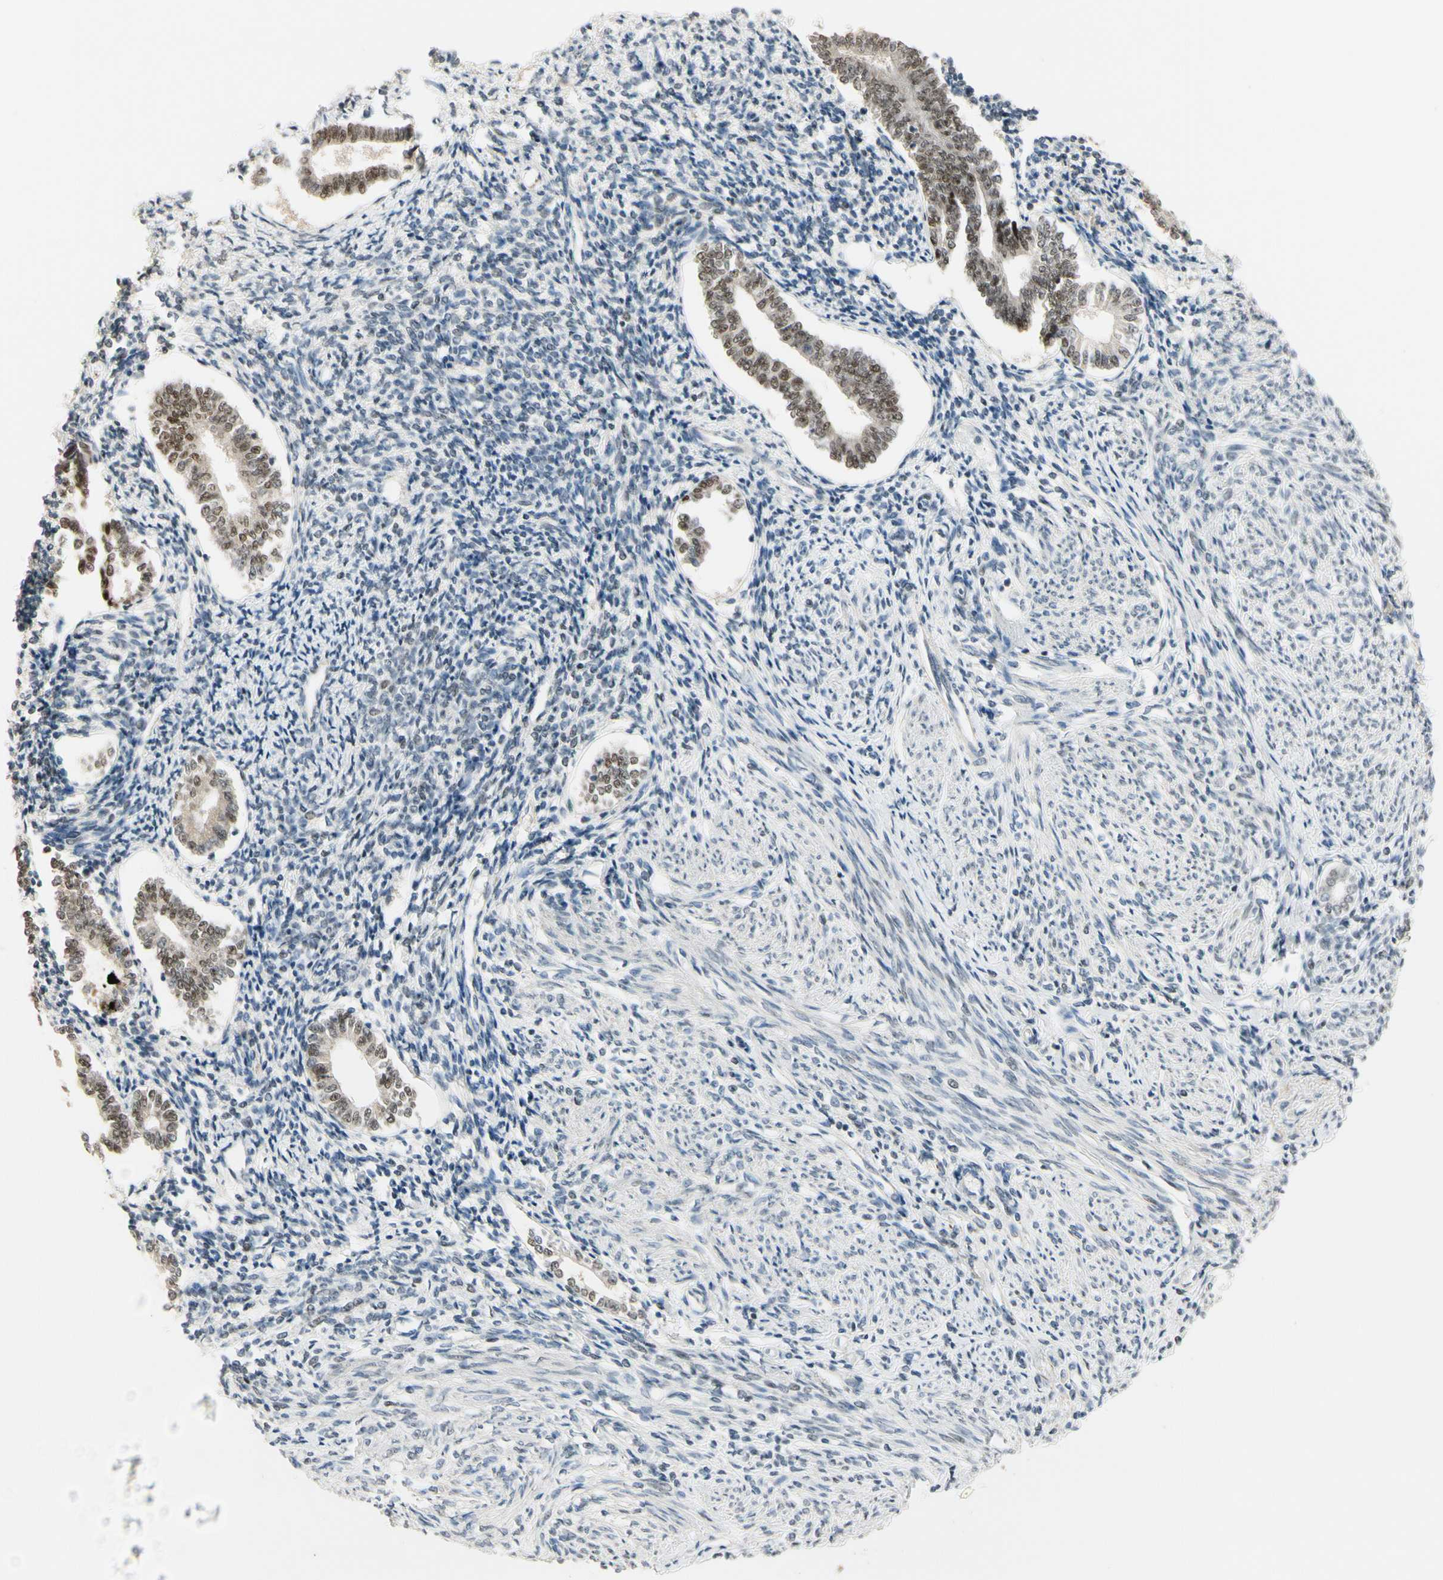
{"staining": {"intensity": "strong", "quantity": ">75%", "location": "nuclear"}, "tissue": "endometrium", "cell_type": "Cells in endometrial stroma", "image_type": "normal", "snomed": [{"axis": "morphology", "description": "Normal tissue, NOS"}, {"axis": "topography", "description": "Endometrium"}], "caption": "Protein expression analysis of normal human endometrium reveals strong nuclear positivity in approximately >75% of cells in endometrial stroma.", "gene": "NFYA", "patient": {"sex": "female", "age": 71}}